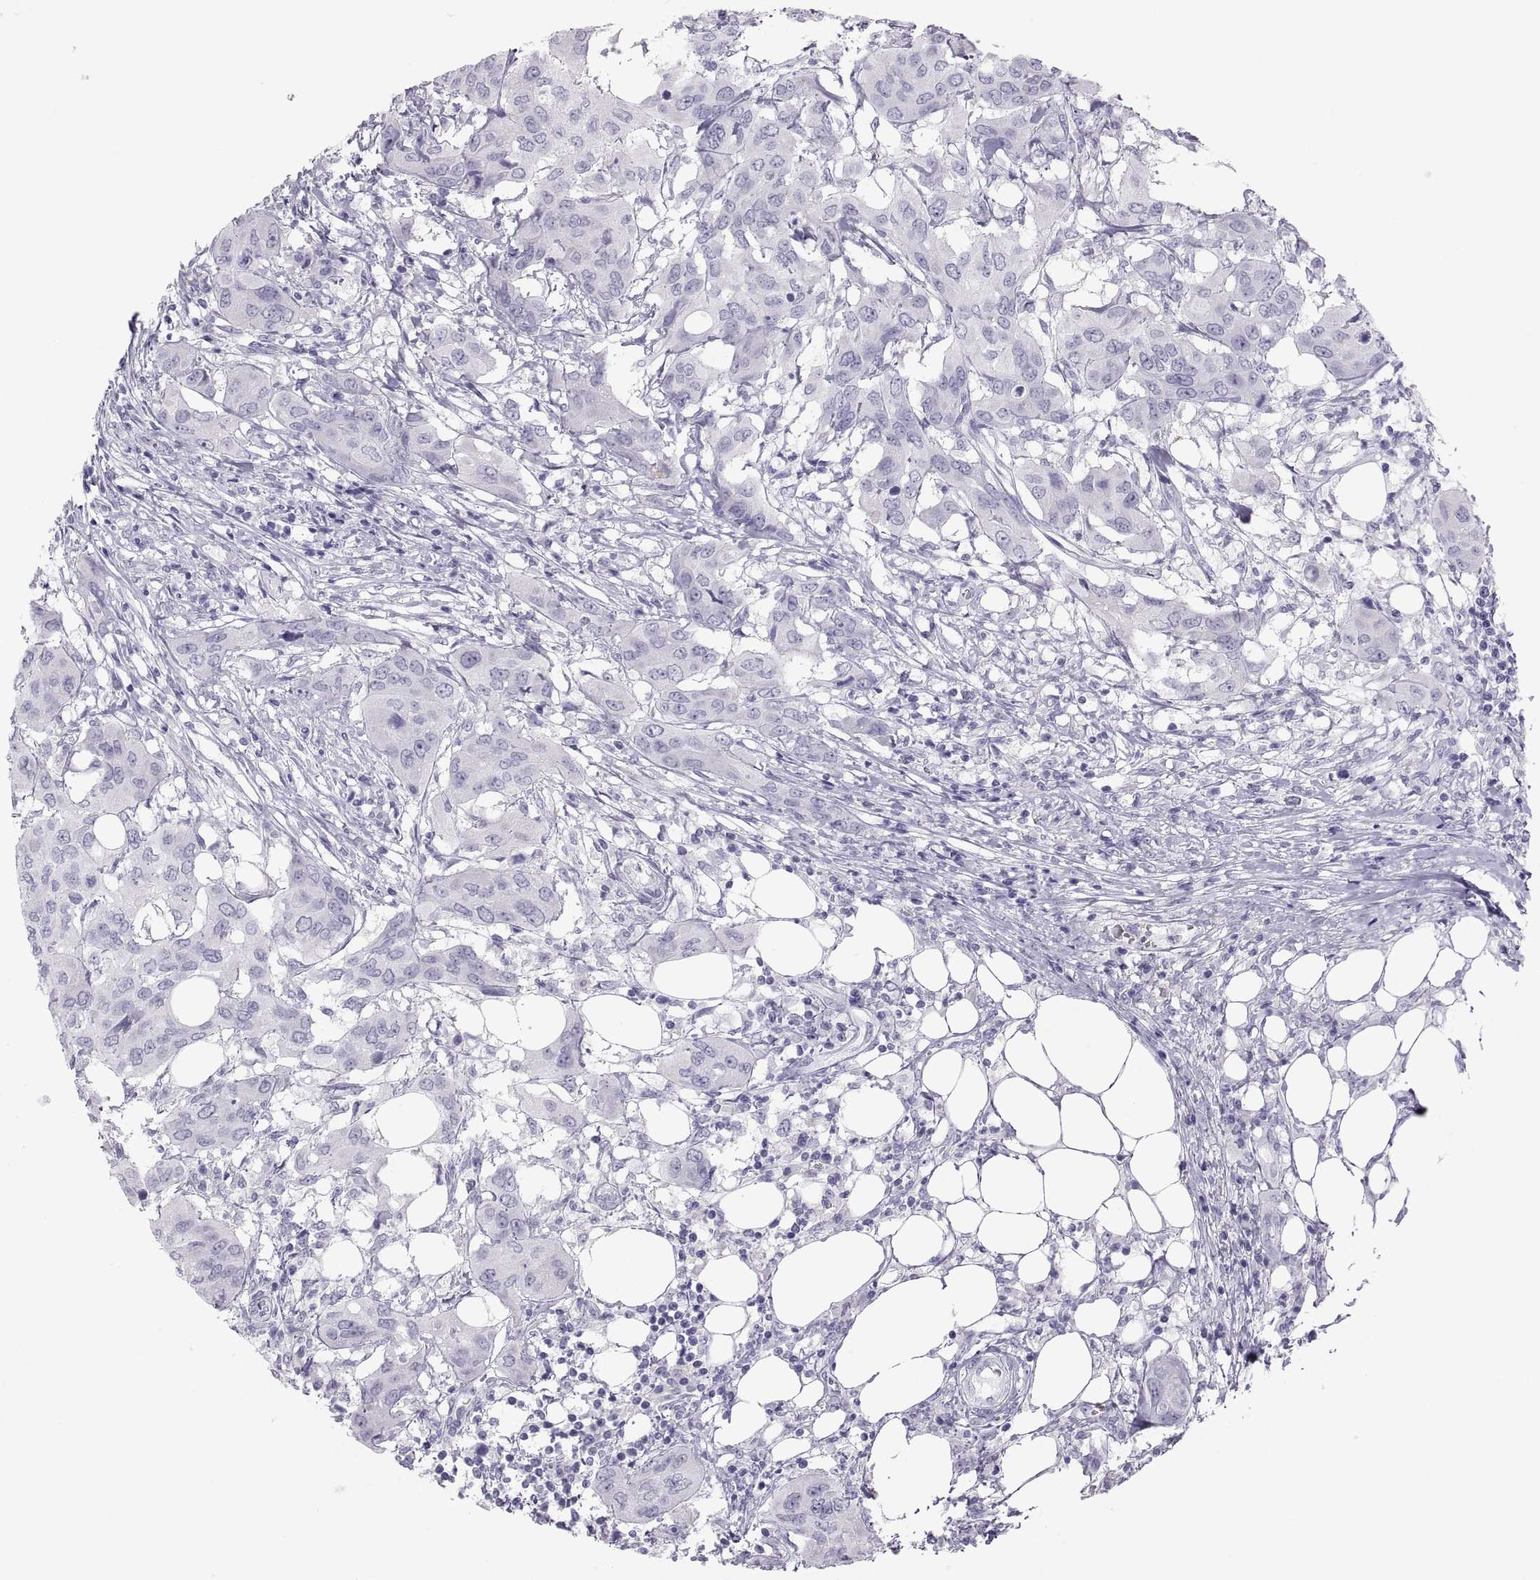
{"staining": {"intensity": "negative", "quantity": "none", "location": "none"}, "tissue": "urothelial cancer", "cell_type": "Tumor cells", "image_type": "cancer", "snomed": [{"axis": "morphology", "description": "Urothelial carcinoma, NOS"}, {"axis": "morphology", "description": "Urothelial carcinoma, High grade"}, {"axis": "topography", "description": "Urinary bladder"}], "caption": "Immunohistochemical staining of urothelial cancer shows no significant expression in tumor cells.", "gene": "MAGEB2", "patient": {"sex": "male", "age": 63}}